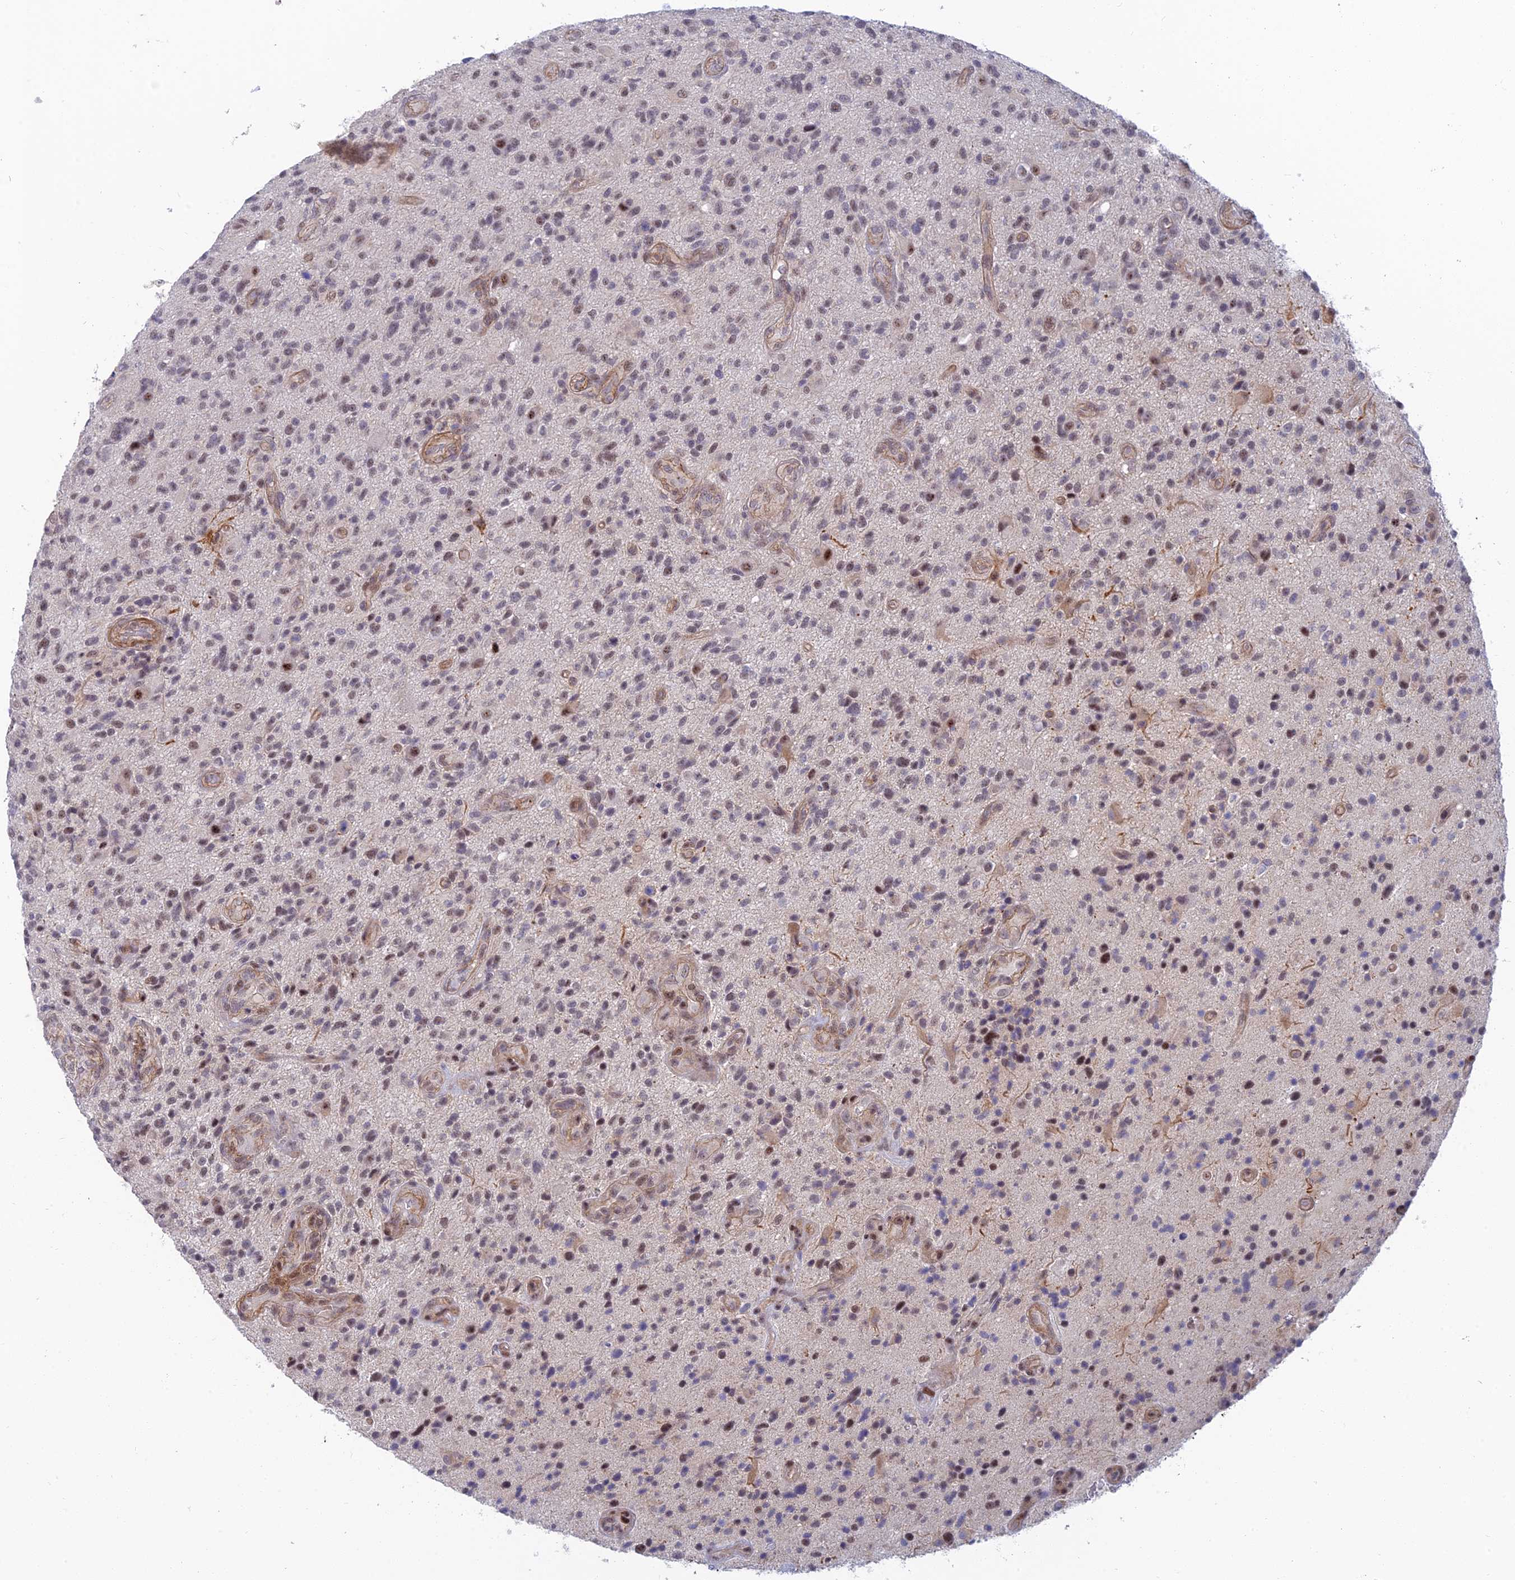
{"staining": {"intensity": "weak", "quantity": ">75%", "location": "nuclear"}, "tissue": "glioma", "cell_type": "Tumor cells", "image_type": "cancer", "snomed": [{"axis": "morphology", "description": "Glioma, malignant, High grade"}, {"axis": "topography", "description": "Brain"}], "caption": "This micrograph reveals IHC staining of human malignant high-grade glioma, with low weak nuclear expression in about >75% of tumor cells.", "gene": "CFAP92", "patient": {"sex": "male", "age": 47}}